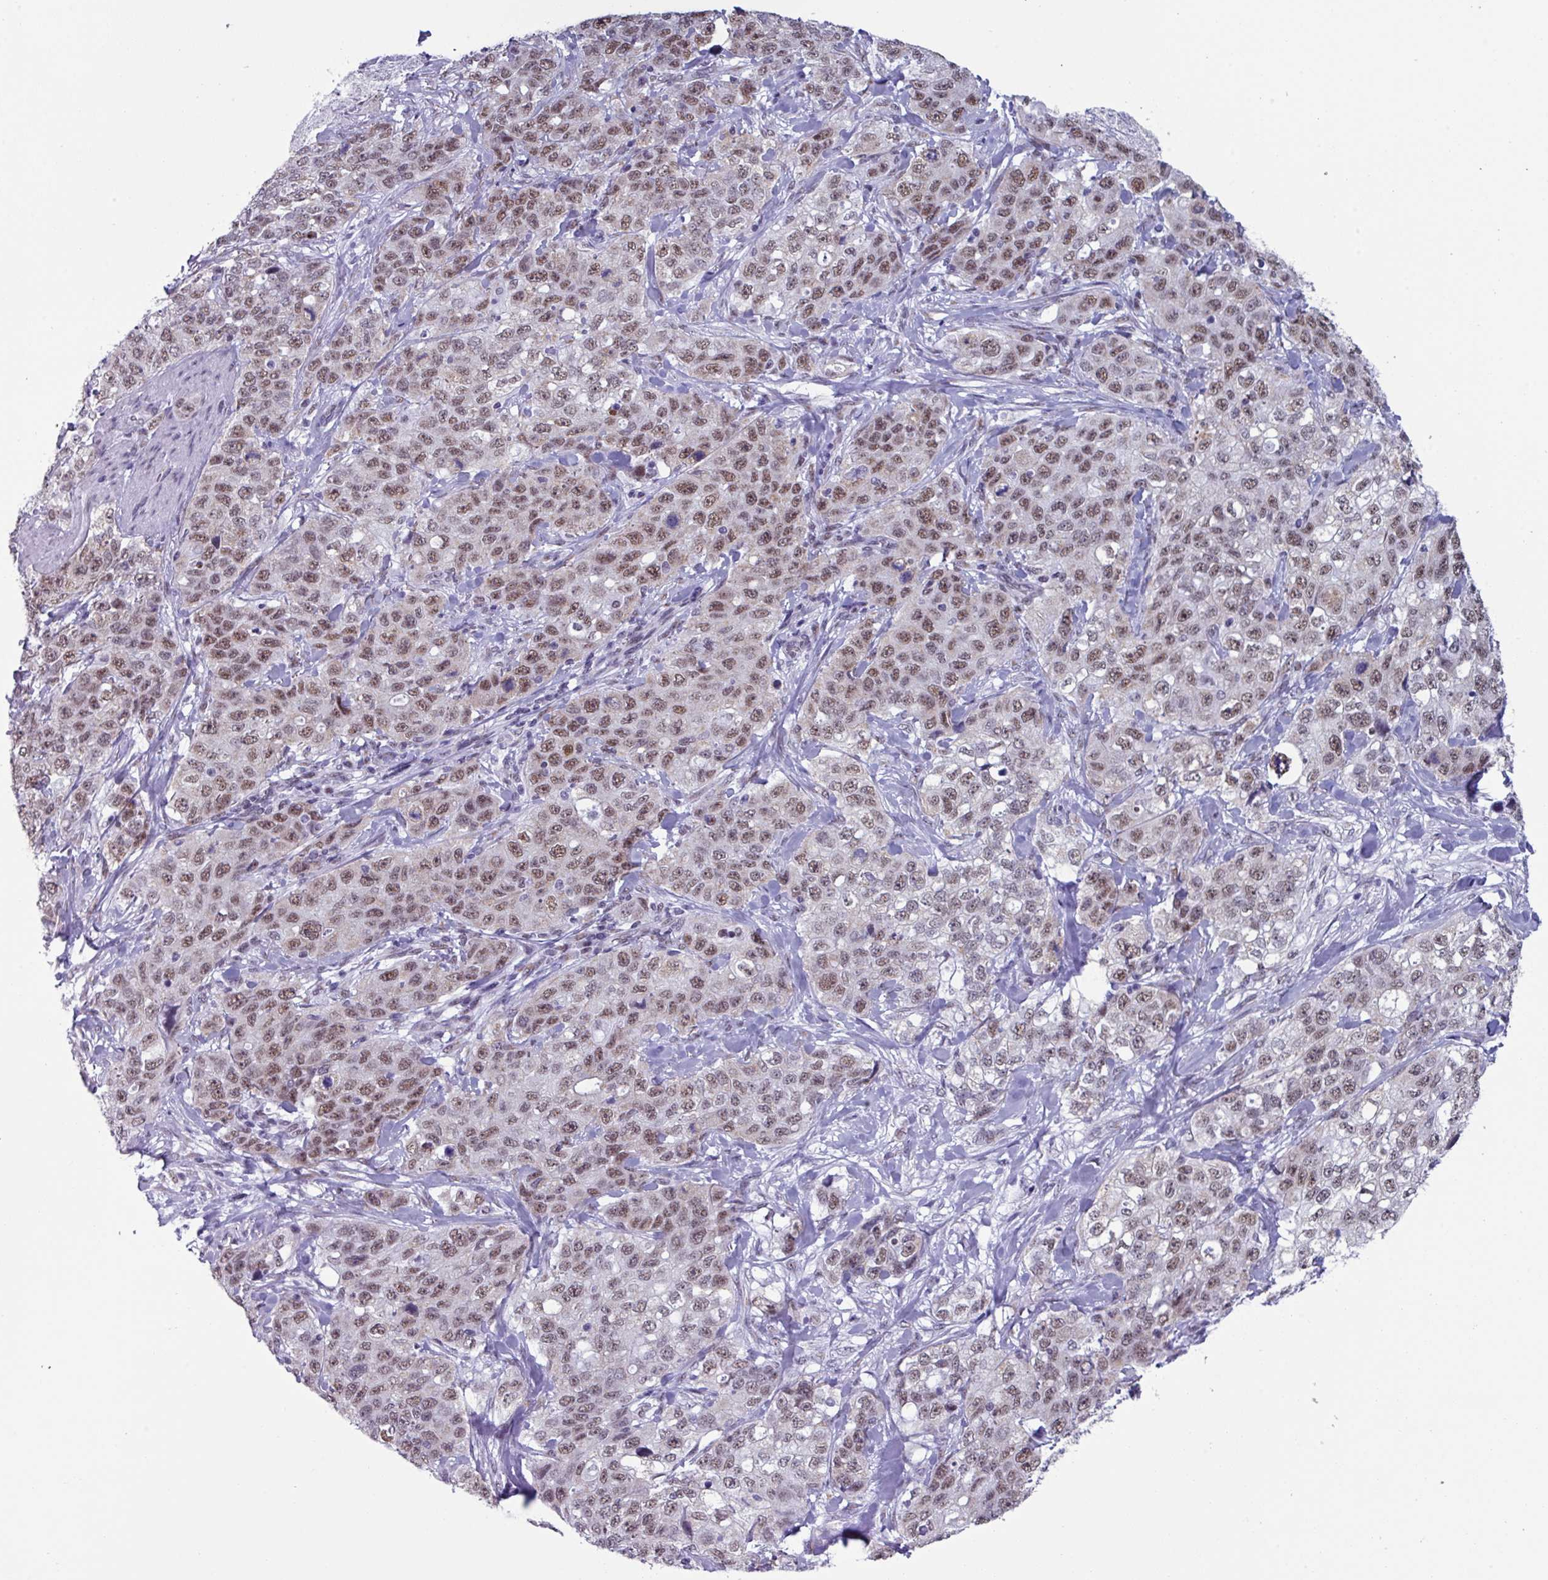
{"staining": {"intensity": "moderate", "quantity": ">75%", "location": "nuclear"}, "tissue": "stomach cancer", "cell_type": "Tumor cells", "image_type": "cancer", "snomed": [{"axis": "morphology", "description": "Adenocarcinoma, NOS"}, {"axis": "topography", "description": "Stomach"}], "caption": "Immunohistochemistry staining of stomach cancer (adenocarcinoma), which shows medium levels of moderate nuclear expression in approximately >75% of tumor cells indicating moderate nuclear protein positivity. The staining was performed using DAB (brown) for protein detection and nuclei were counterstained in hematoxylin (blue).", "gene": "PUF60", "patient": {"sex": "male", "age": 48}}